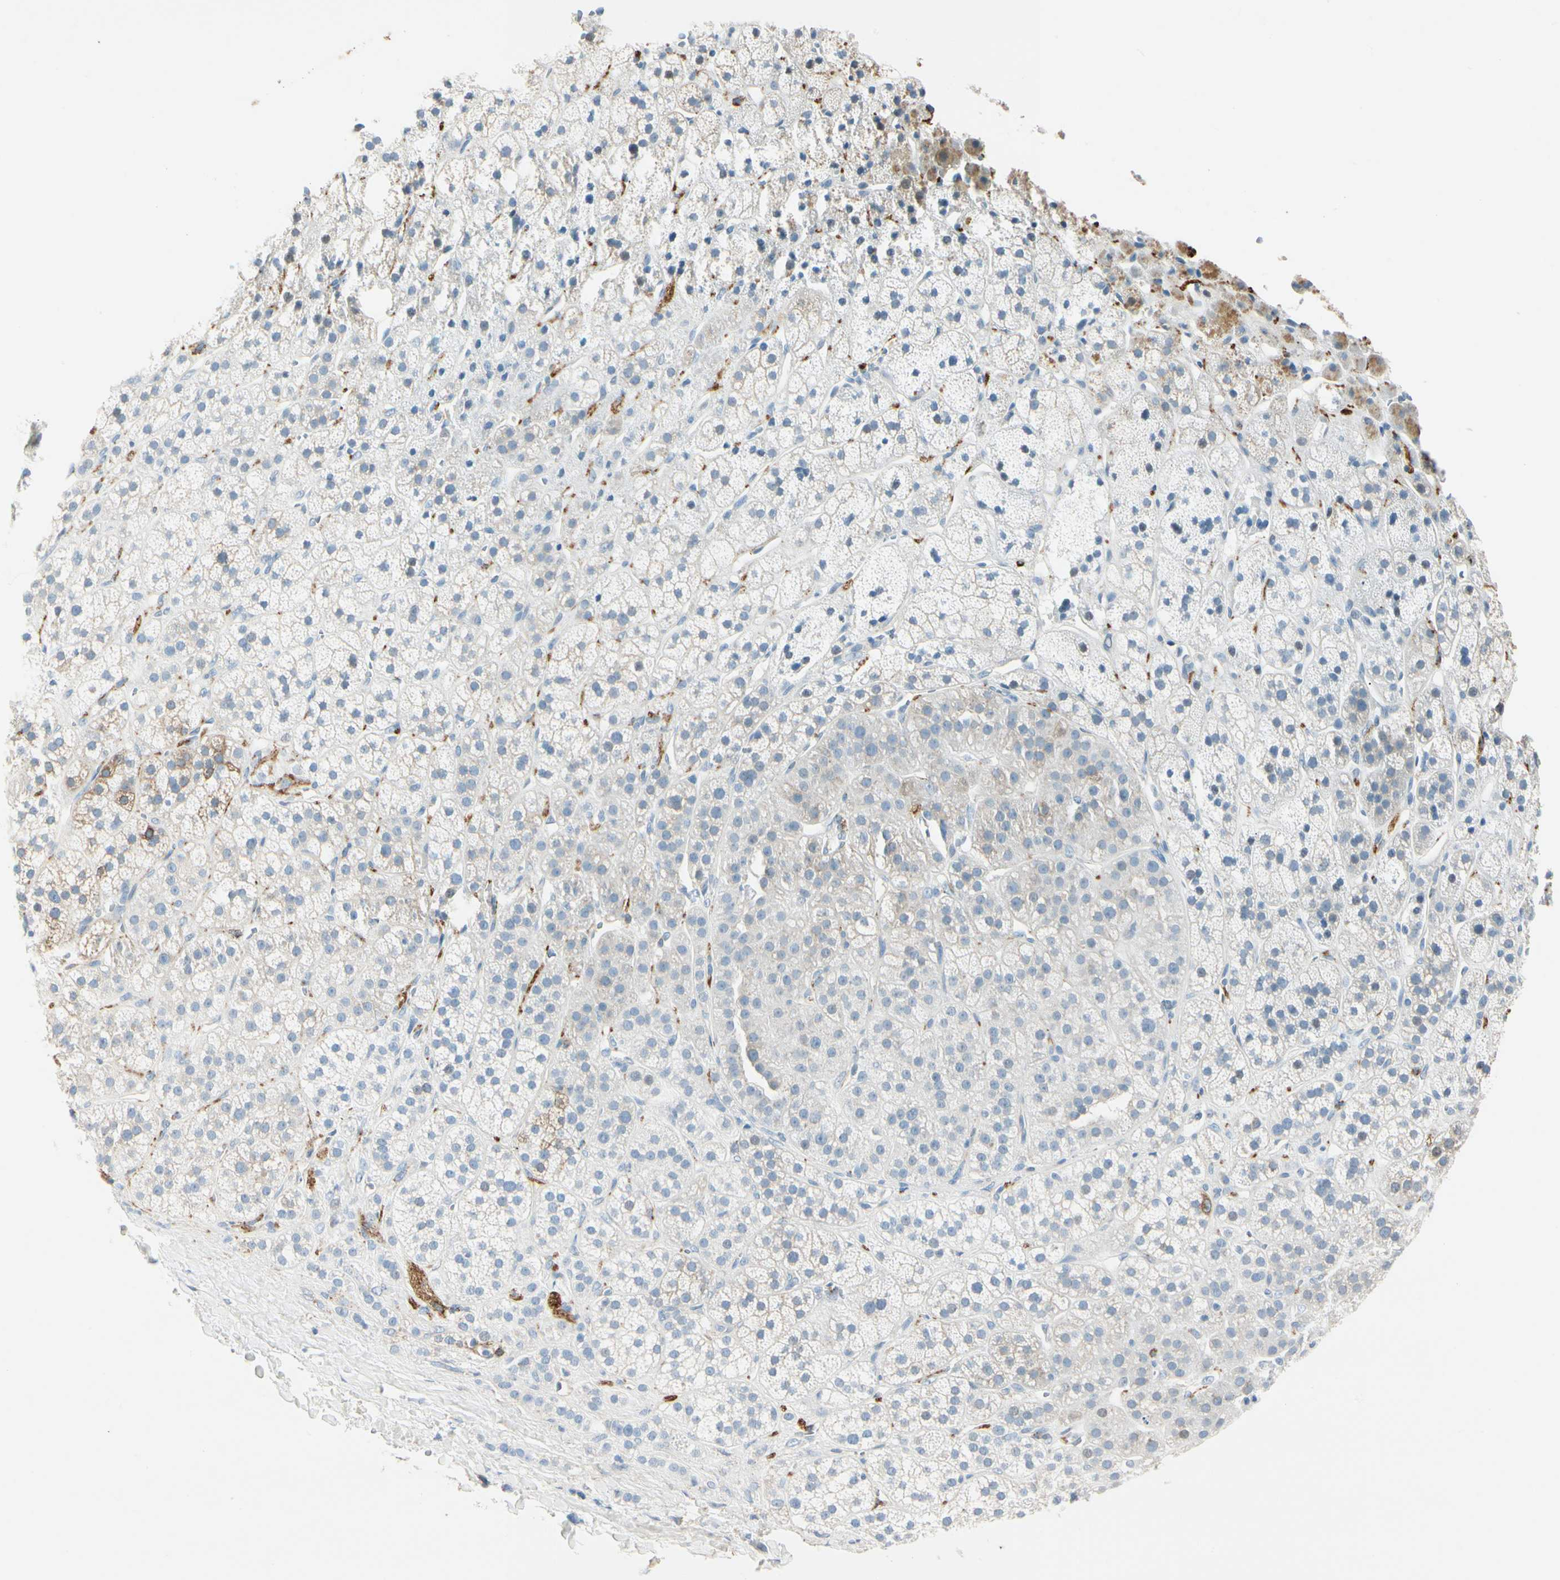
{"staining": {"intensity": "negative", "quantity": "none", "location": "none"}, "tissue": "adrenal gland", "cell_type": "Glandular cells", "image_type": "normal", "snomed": [{"axis": "morphology", "description": "Normal tissue, NOS"}, {"axis": "topography", "description": "Adrenal gland"}], "caption": "Immunohistochemistry (IHC) image of unremarkable adrenal gland stained for a protein (brown), which exhibits no expression in glandular cells. Brightfield microscopy of immunohistochemistry stained with DAB (brown) and hematoxylin (blue), captured at high magnification.", "gene": "AMPH", "patient": {"sex": "male", "age": 56}}